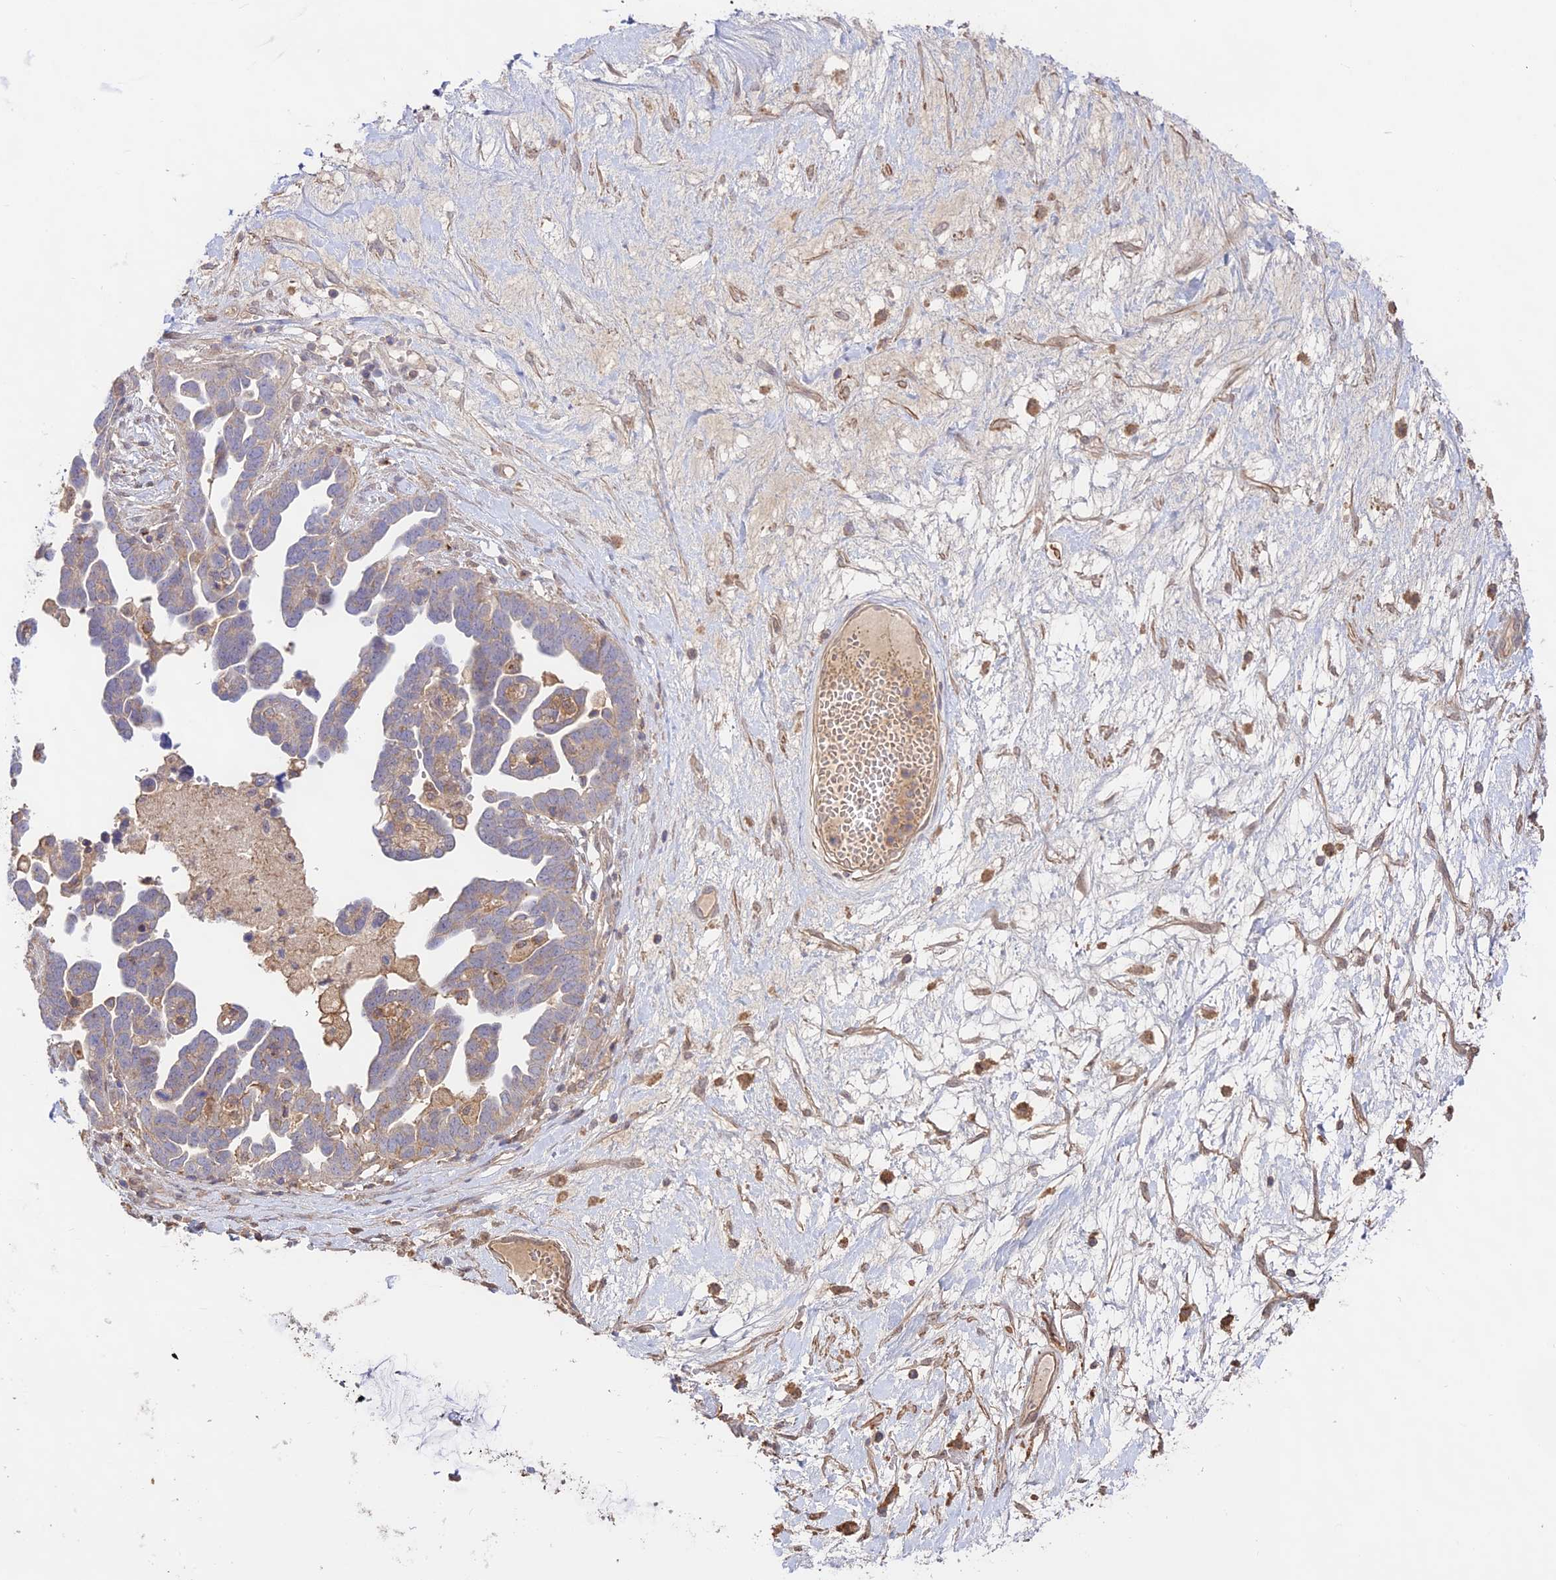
{"staining": {"intensity": "negative", "quantity": "none", "location": "none"}, "tissue": "ovarian cancer", "cell_type": "Tumor cells", "image_type": "cancer", "snomed": [{"axis": "morphology", "description": "Cystadenocarcinoma, serous, NOS"}, {"axis": "topography", "description": "Ovary"}], "caption": "The micrograph reveals no significant staining in tumor cells of ovarian cancer. (DAB immunohistochemistry (IHC), high magnification).", "gene": "CLCF1", "patient": {"sex": "female", "age": 54}}